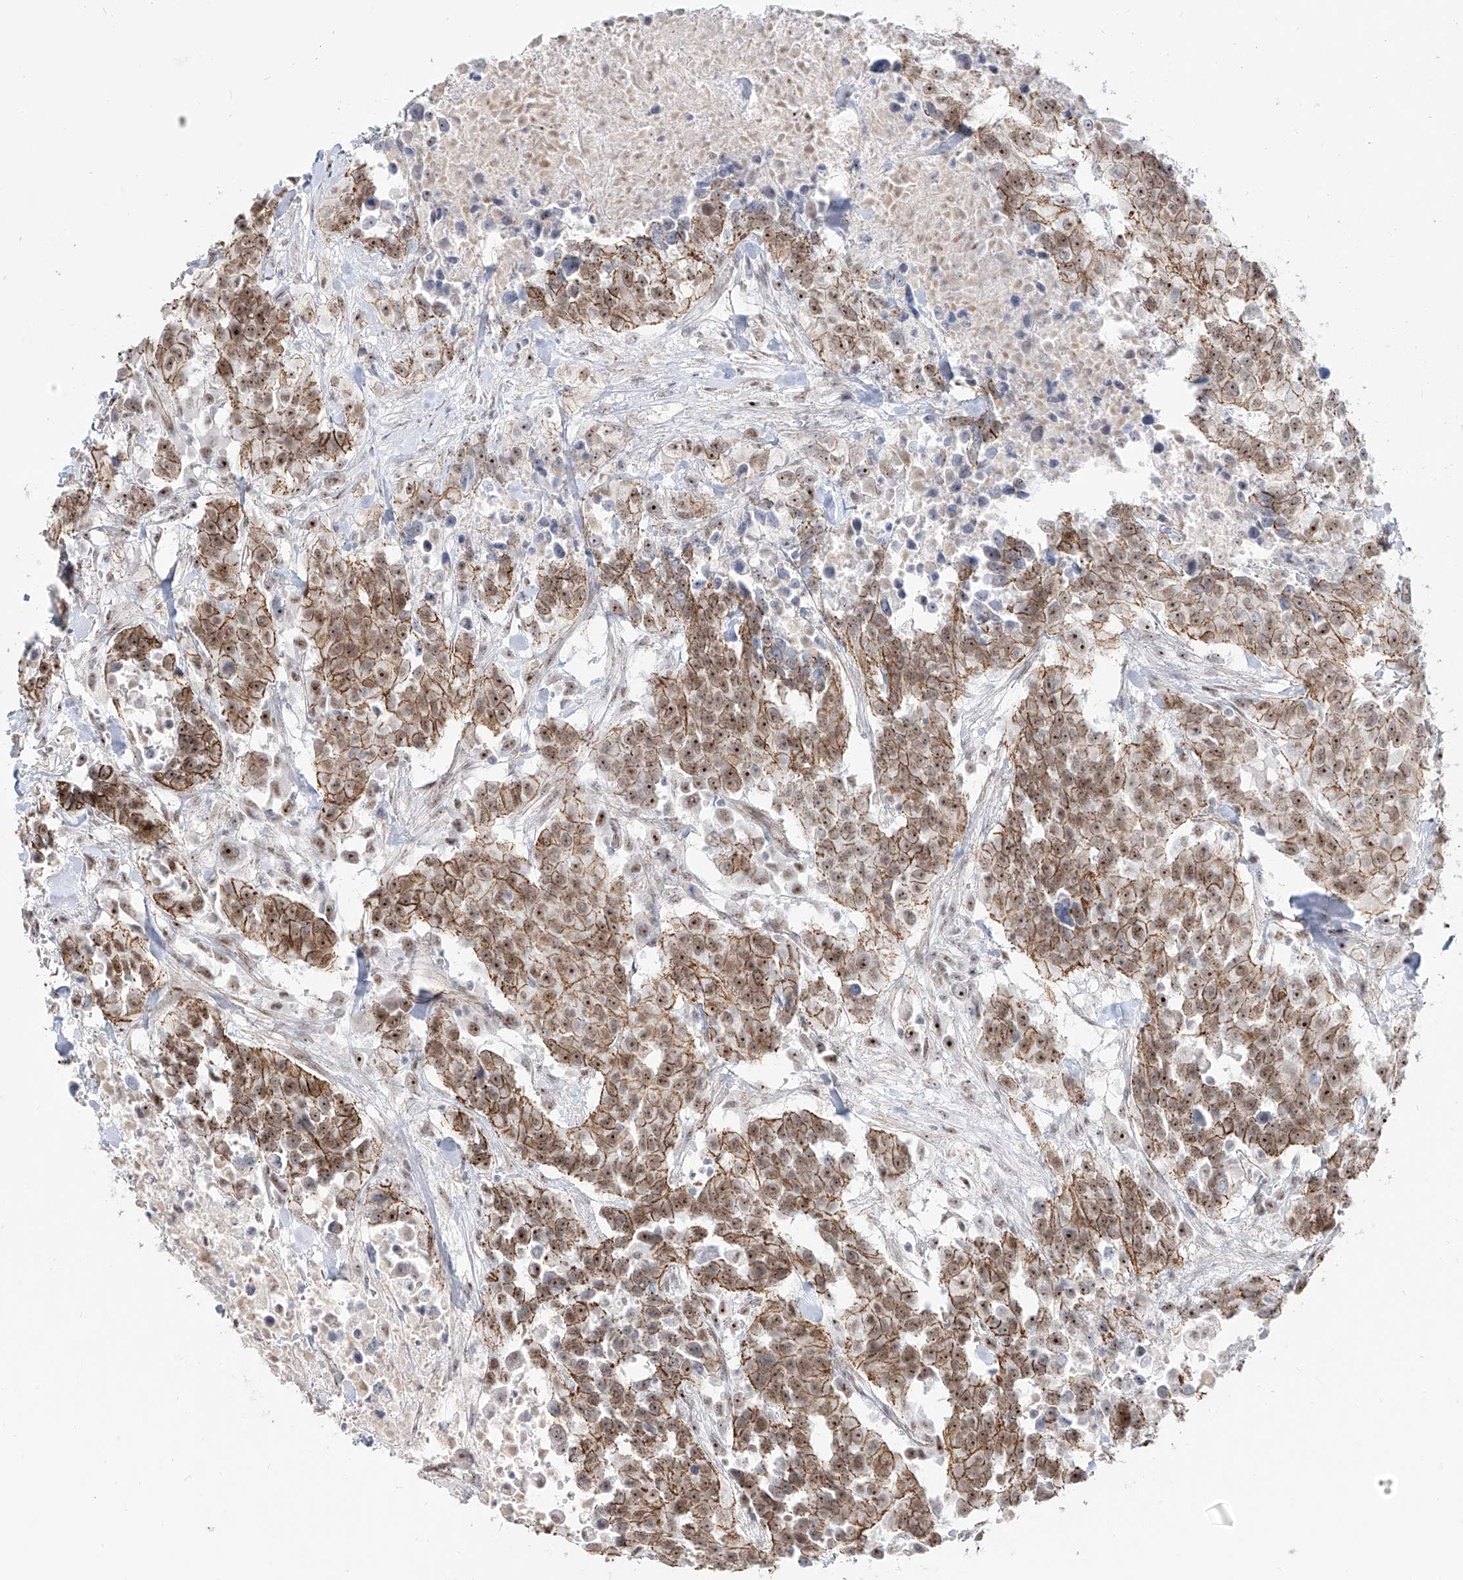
{"staining": {"intensity": "strong", "quantity": ">75%", "location": "cytoplasmic/membranous,nuclear"}, "tissue": "urothelial cancer", "cell_type": "Tumor cells", "image_type": "cancer", "snomed": [{"axis": "morphology", "description": "Urothelial carcinoma, High grade"}, {"axis": "topography", "description": "Urinary bladder"}], "caption": "About >75% of tumor cells in human urothelial carcinoma (high-grade) show strong cytoplasmic/membranous and nuclear protein staining as visualized by brown immunohistochemical staining.", "gene": "ZNF710", "patient": {"sex": "female", "age": 80}}